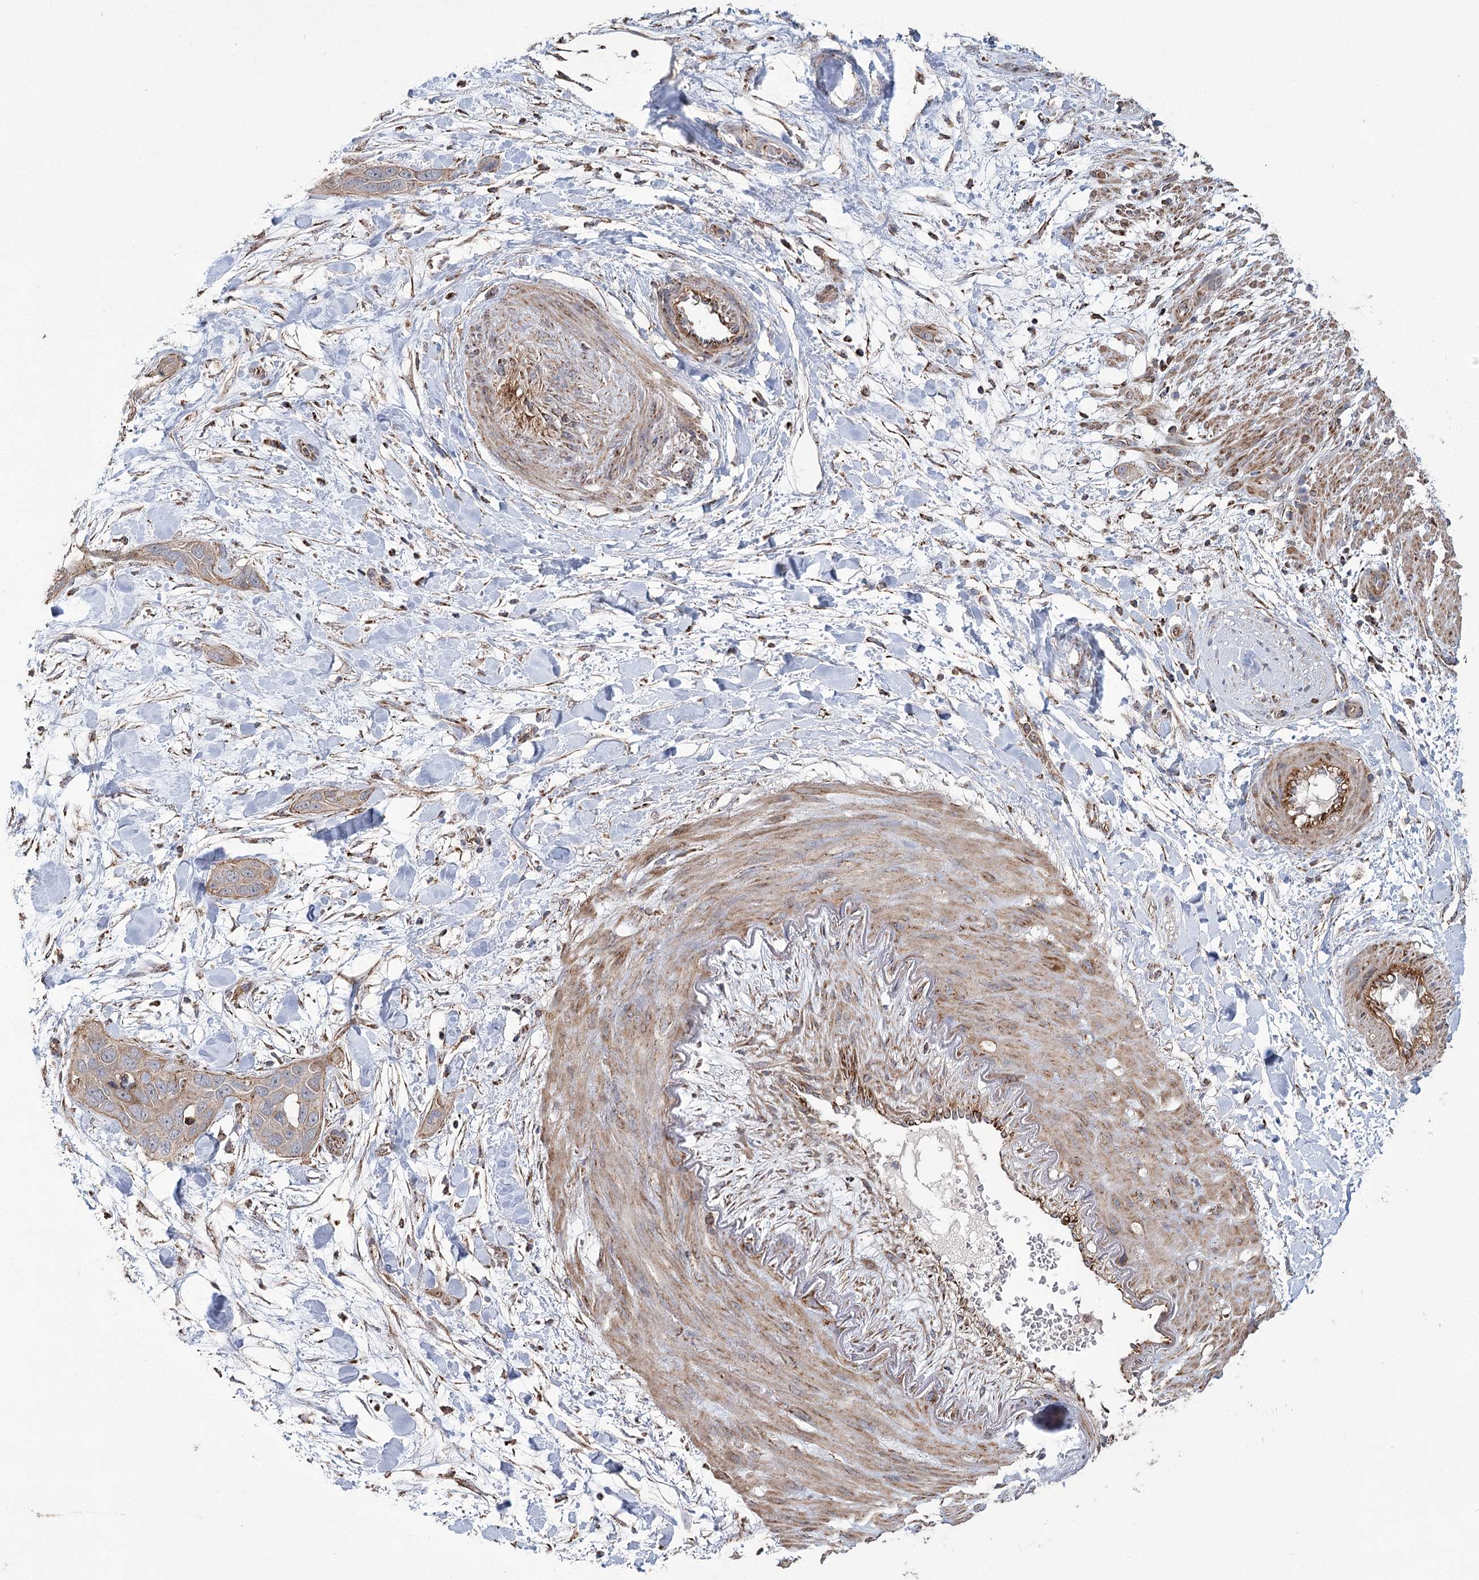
{"staining": {"intensity": "weak", "quantity": ">75%", "location": "cytoplasmic/membranous"}, "tissue": "pancreatic cancer", "cell_type": "Tumor cells", "image_type": "cancer", "snomed": [{"axis": "morphology", "description": "Adenocarcinoma, NOS"}, {"axis": "topography", "description": "Pancreas"}], "caption": "Immunohistochemistry micrograph of pancreatic cancer stained for a protein (brown), which demonstrates low levels of weak cytoplasmic/membranous expression in approximately >75% of tumor cells.", "gene": "RANBP3L", "patient": {"sex": "female", "age": 60}}